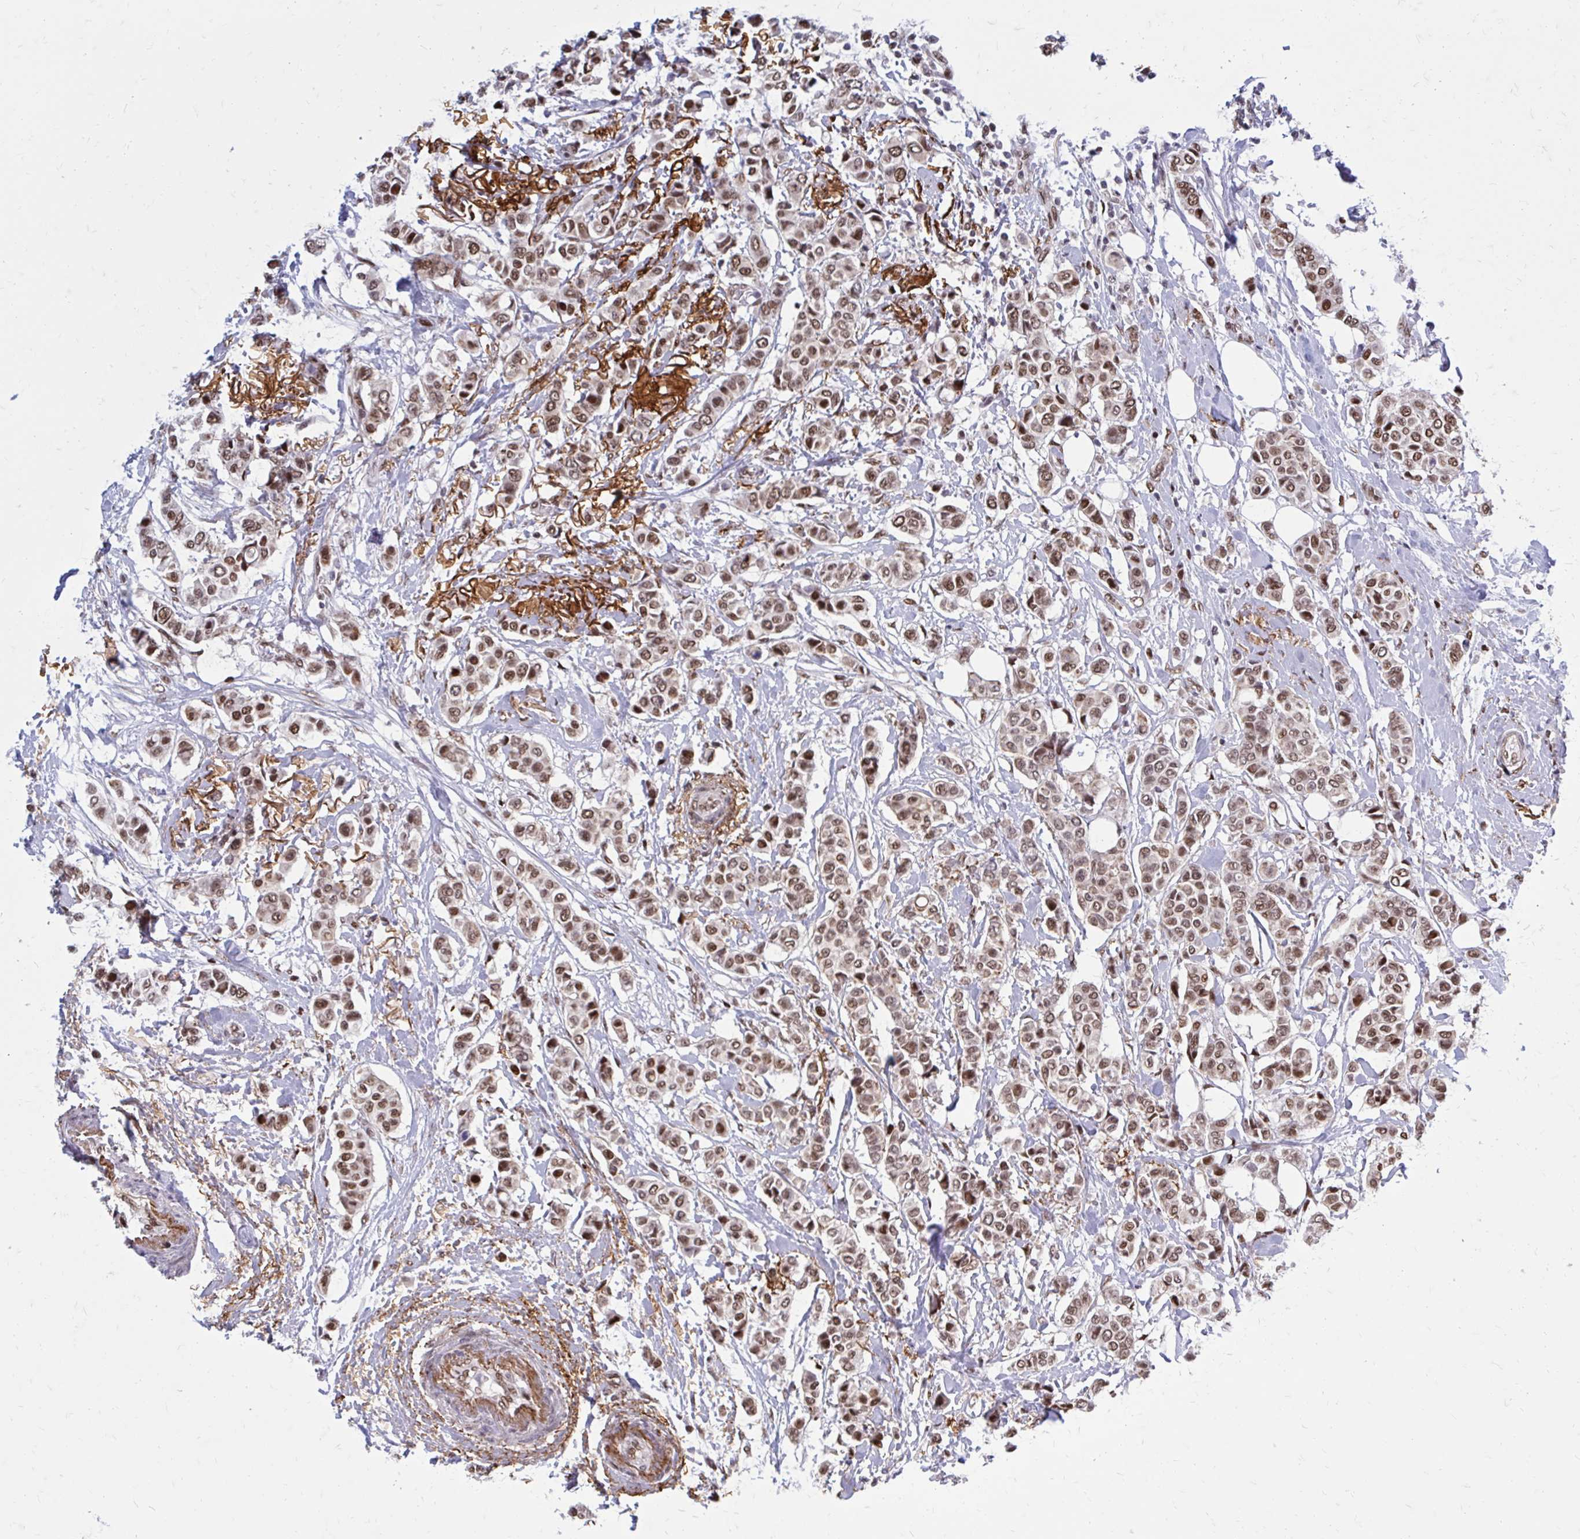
{"staining": {"intensity": "moderate", "quantity": ">75%", "location": "nuclear"}, "tissue": "breast cancer", "cell_type": "Tumor cells", "image_type": "cancer", "snomed": [{"axis": "morphology", "description": "Lobular carcinoma"}, {"axis": "topography", "description": "Breast"}], "caption": "Immunohistochemistry of breast cancer shows medium levels of moderate nuclear staining in about >75% of tumor cells. The staining is performed using DAB (3,3'-diaminobenzidine) brown chromogen to label protein expression. The nuclei are counter-stained blue using hematoxylin.", "gene": "PSME4", "patient": {"sex": "female", "age": 51}}